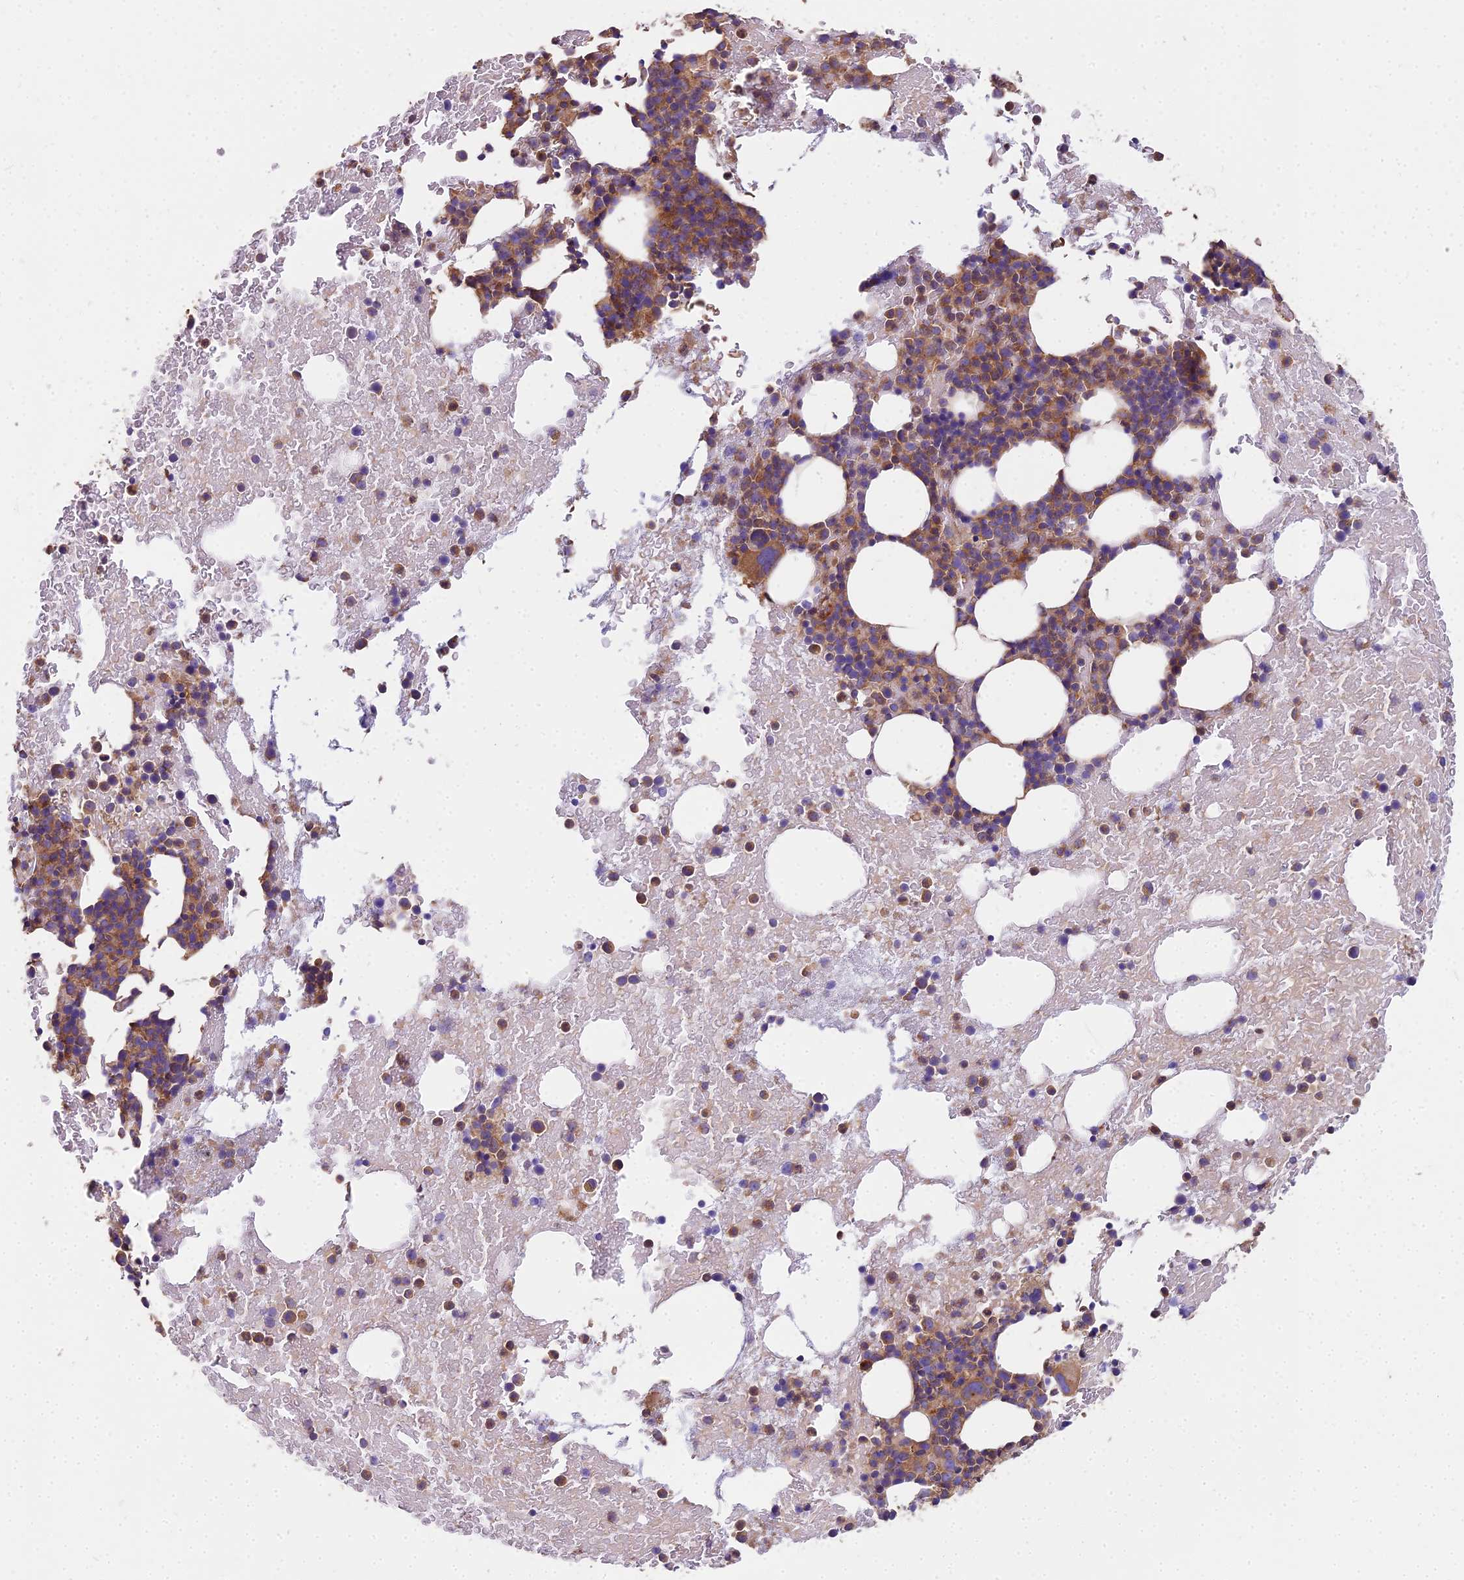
{"staining": {"intensity": "moderate", "quantity": "25%-75%", "location": "cytoplasmic/membranous"}, "tissue": "bone marrow", "cell_type": "Hematopoietic cells", "image_type": "normal", "snomed": [{"axis": "morphology", "description": "Normal tissue, NOS"}, {"axis": "topography", "description": "Bone marrow"}], "caption": "This micrograph shows IHC staining of benign bone marrow, with medium moderate cytoplasmic/membranous positivity in about 25%-75% of hematopoietic cells.", "gene": "DCTN3", "patient": {"sex": "male", "age": 57}}